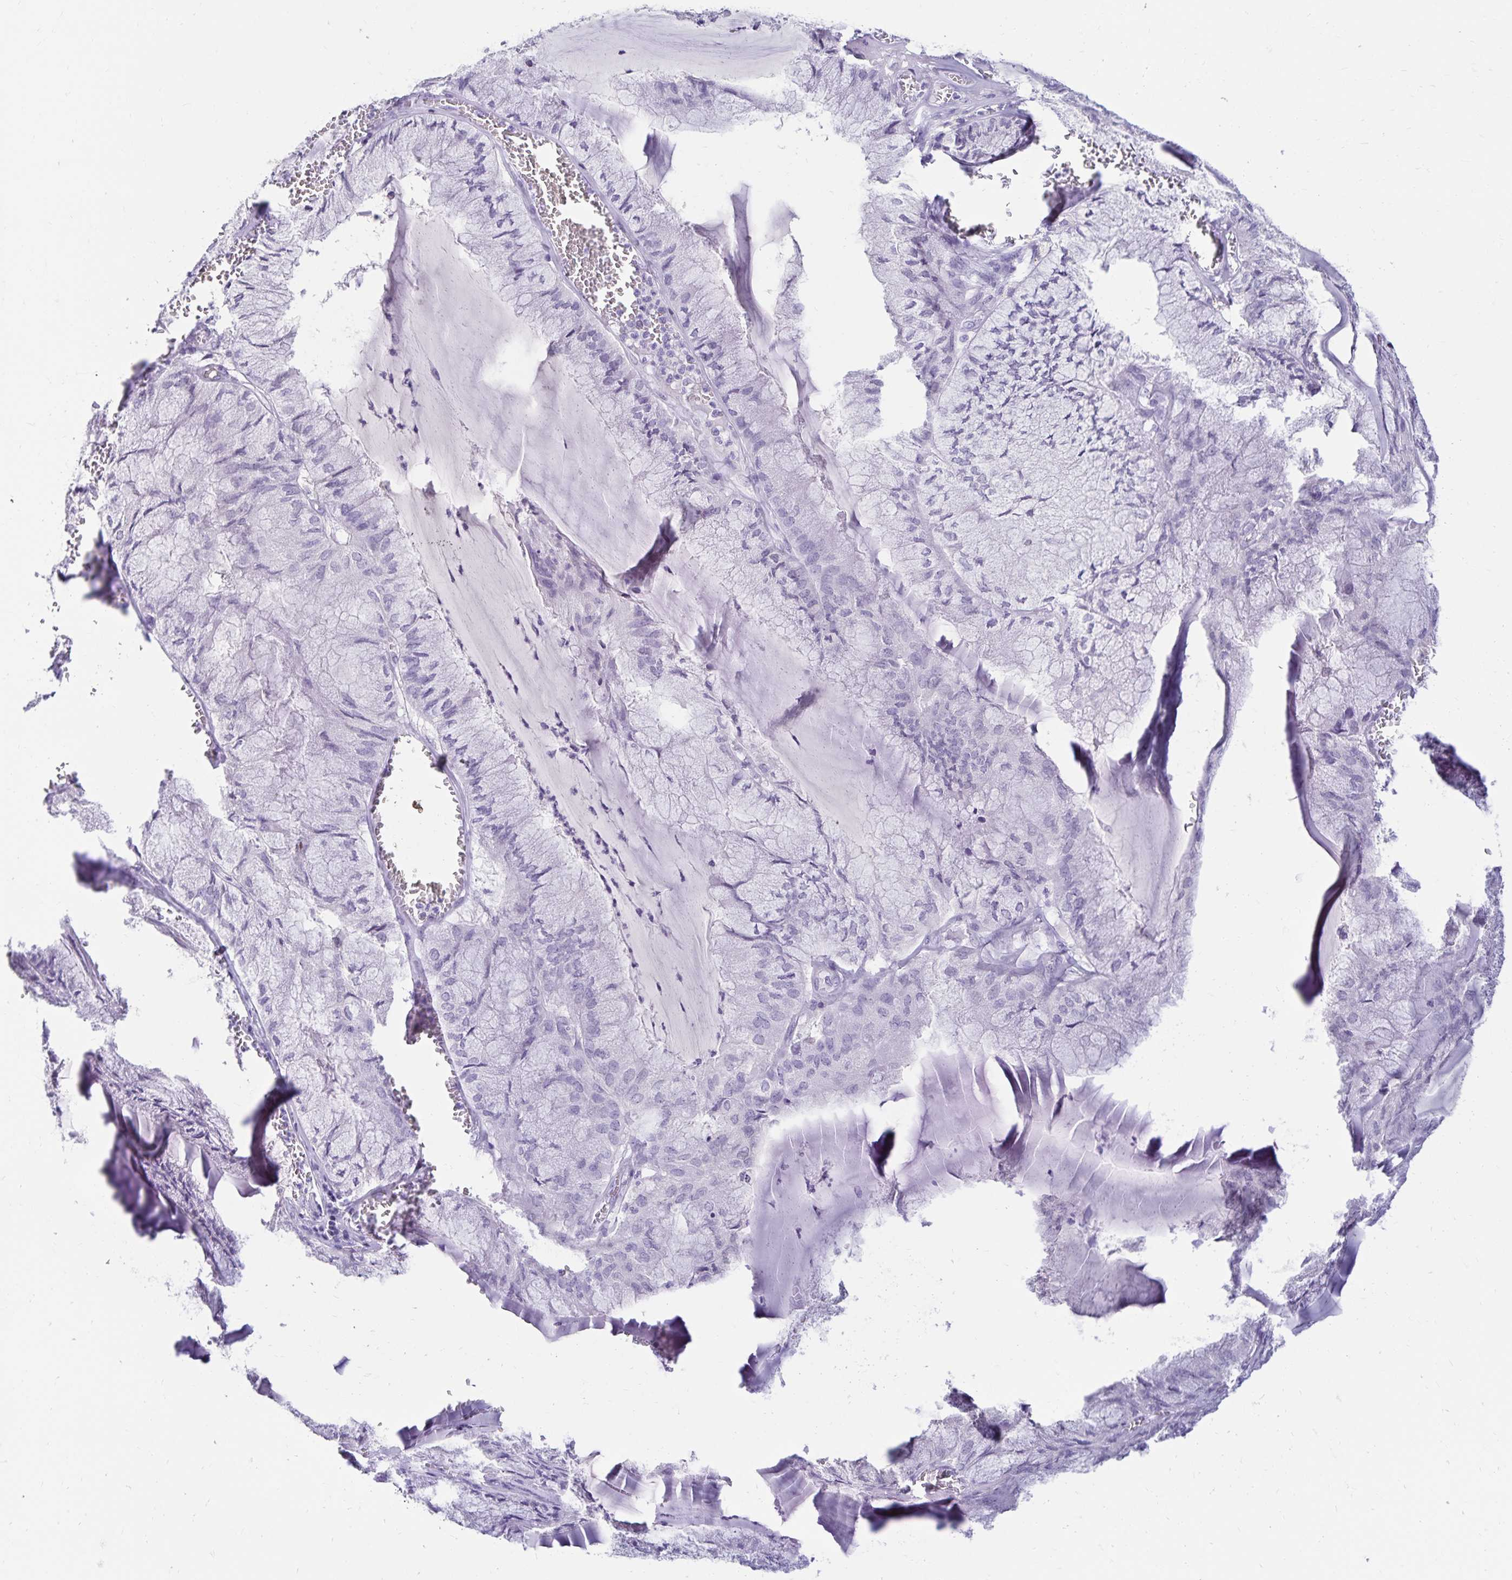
{"staining": {"intensity": "negative", "quantity": "none", "location": "none"}, "tissue": "endometrial cancer", "cell_type": "Tumor cells", "image_type": "cancer", "snomed": [{"axis": "morphology", "description": "Carcinoma, NOS"}, {"axis": "topography", "description": "Endometrium"}], "caption": "Immunohistochemistry photomicrograph of neoplastic tissue: human endometrial cancer stained with DAB (3,3'-diaminobenzidine) exhibits no significant protein staining in tumor cells.", "gene": "FAM166C", "patient": {"sex": "female", "age": 62}}